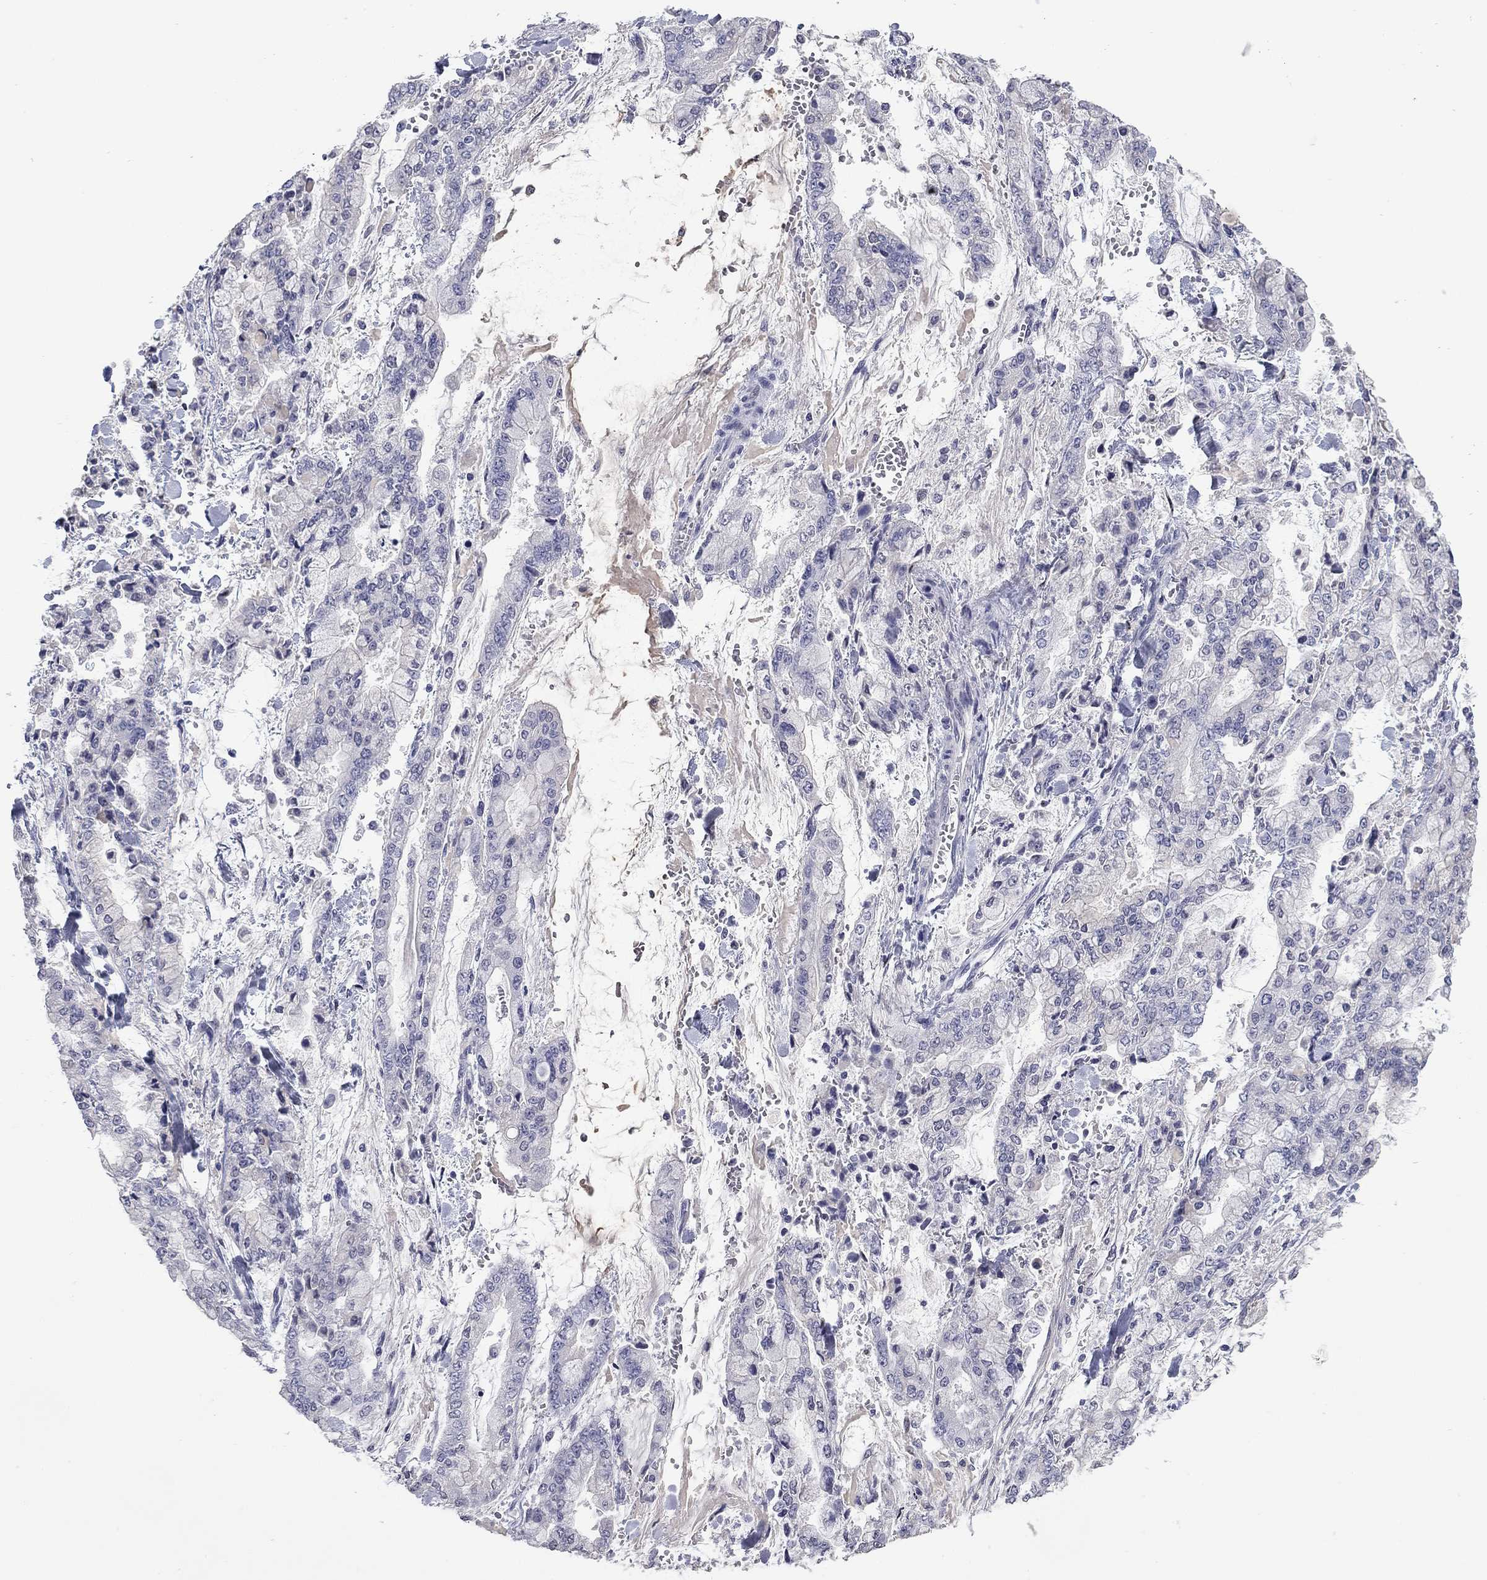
{"staining": {"intensity": "negative", "quantity": "none", "location": "none"}, "tissue": "stomach cancer", "cell_type": "Tumor cells", "image_type": "cancer", "snomed": [{"axis": "morphology", "description": "Normal tissue, NOS"}, {"axis": "morphology", "description": "Adenocarcinoma, NOS"}, {"axis": "topography", "description": "Stomach, upper"}, {"axis": "topography", "description": "Stomach"}], "caption": "The immunohistochemistry (IHC) image has no significant positivity in tumor cells of adenocarcinoma (stomach) tissue.", "gene": "SLC51A", "patient": {"sex": "male", "age": 76}}